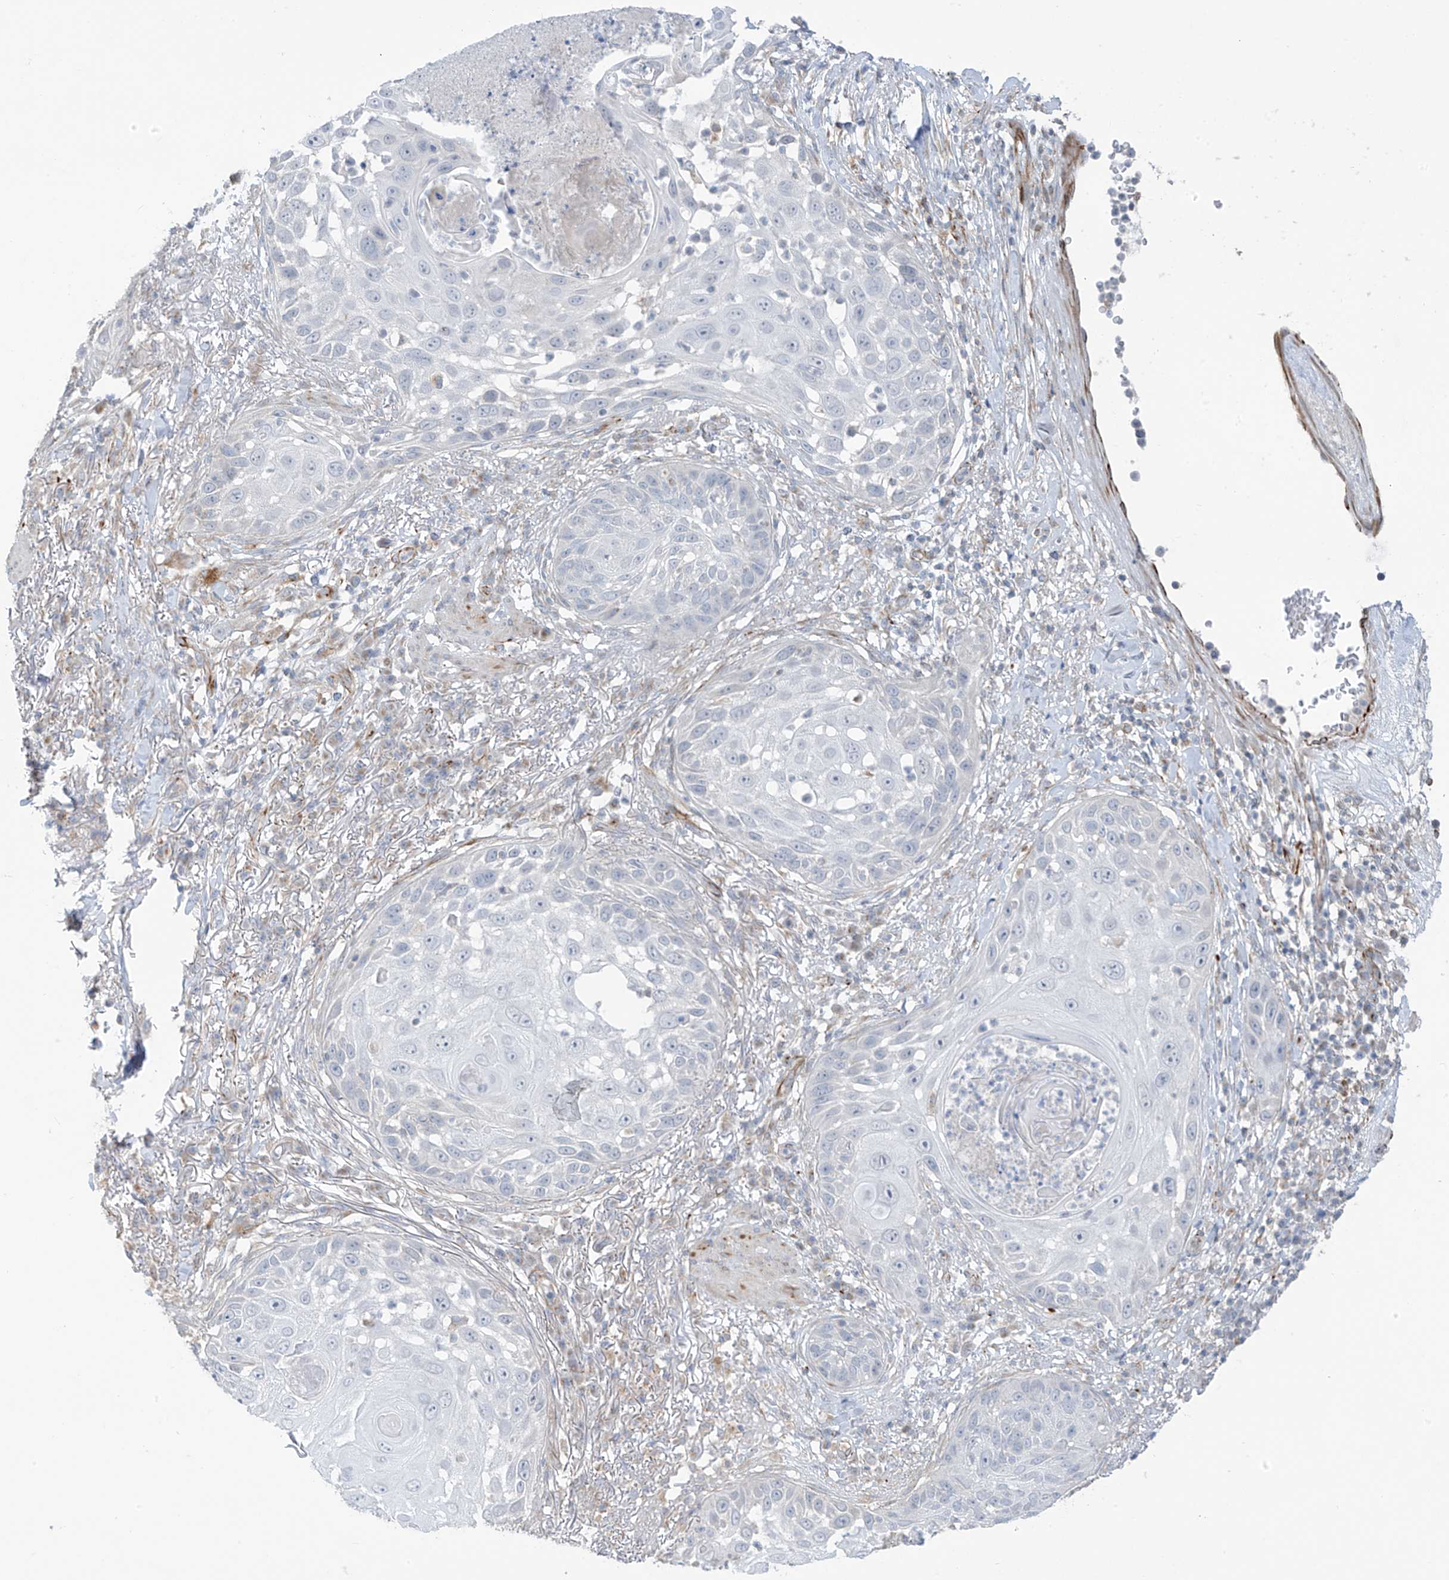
{"staining": {"intensity": "negative", "quantity": "none", "location": "none"}, "tissue": "skin cancer", "cell_type": "Tumor cells", "image_type": "cancer", "snomed": [{"axis": "morphology", "description": "Squamous cell carcinoma, NOS"}, {"axis": "topography", "description": "Skin"}], "caption": "DAB immunohistochemical staining of skin squamous cell carcinoma displays no significant positivity in tumor cells. The staining was performed using DAB (3,3'-diaminobenzidine) to visualize the protein expression in brown, while the nuclei were stained in blue with hematoxylin (Magnification: 20x).", "gene": "HS6ST2", "patient": {"sex": "female", "age": 44}}